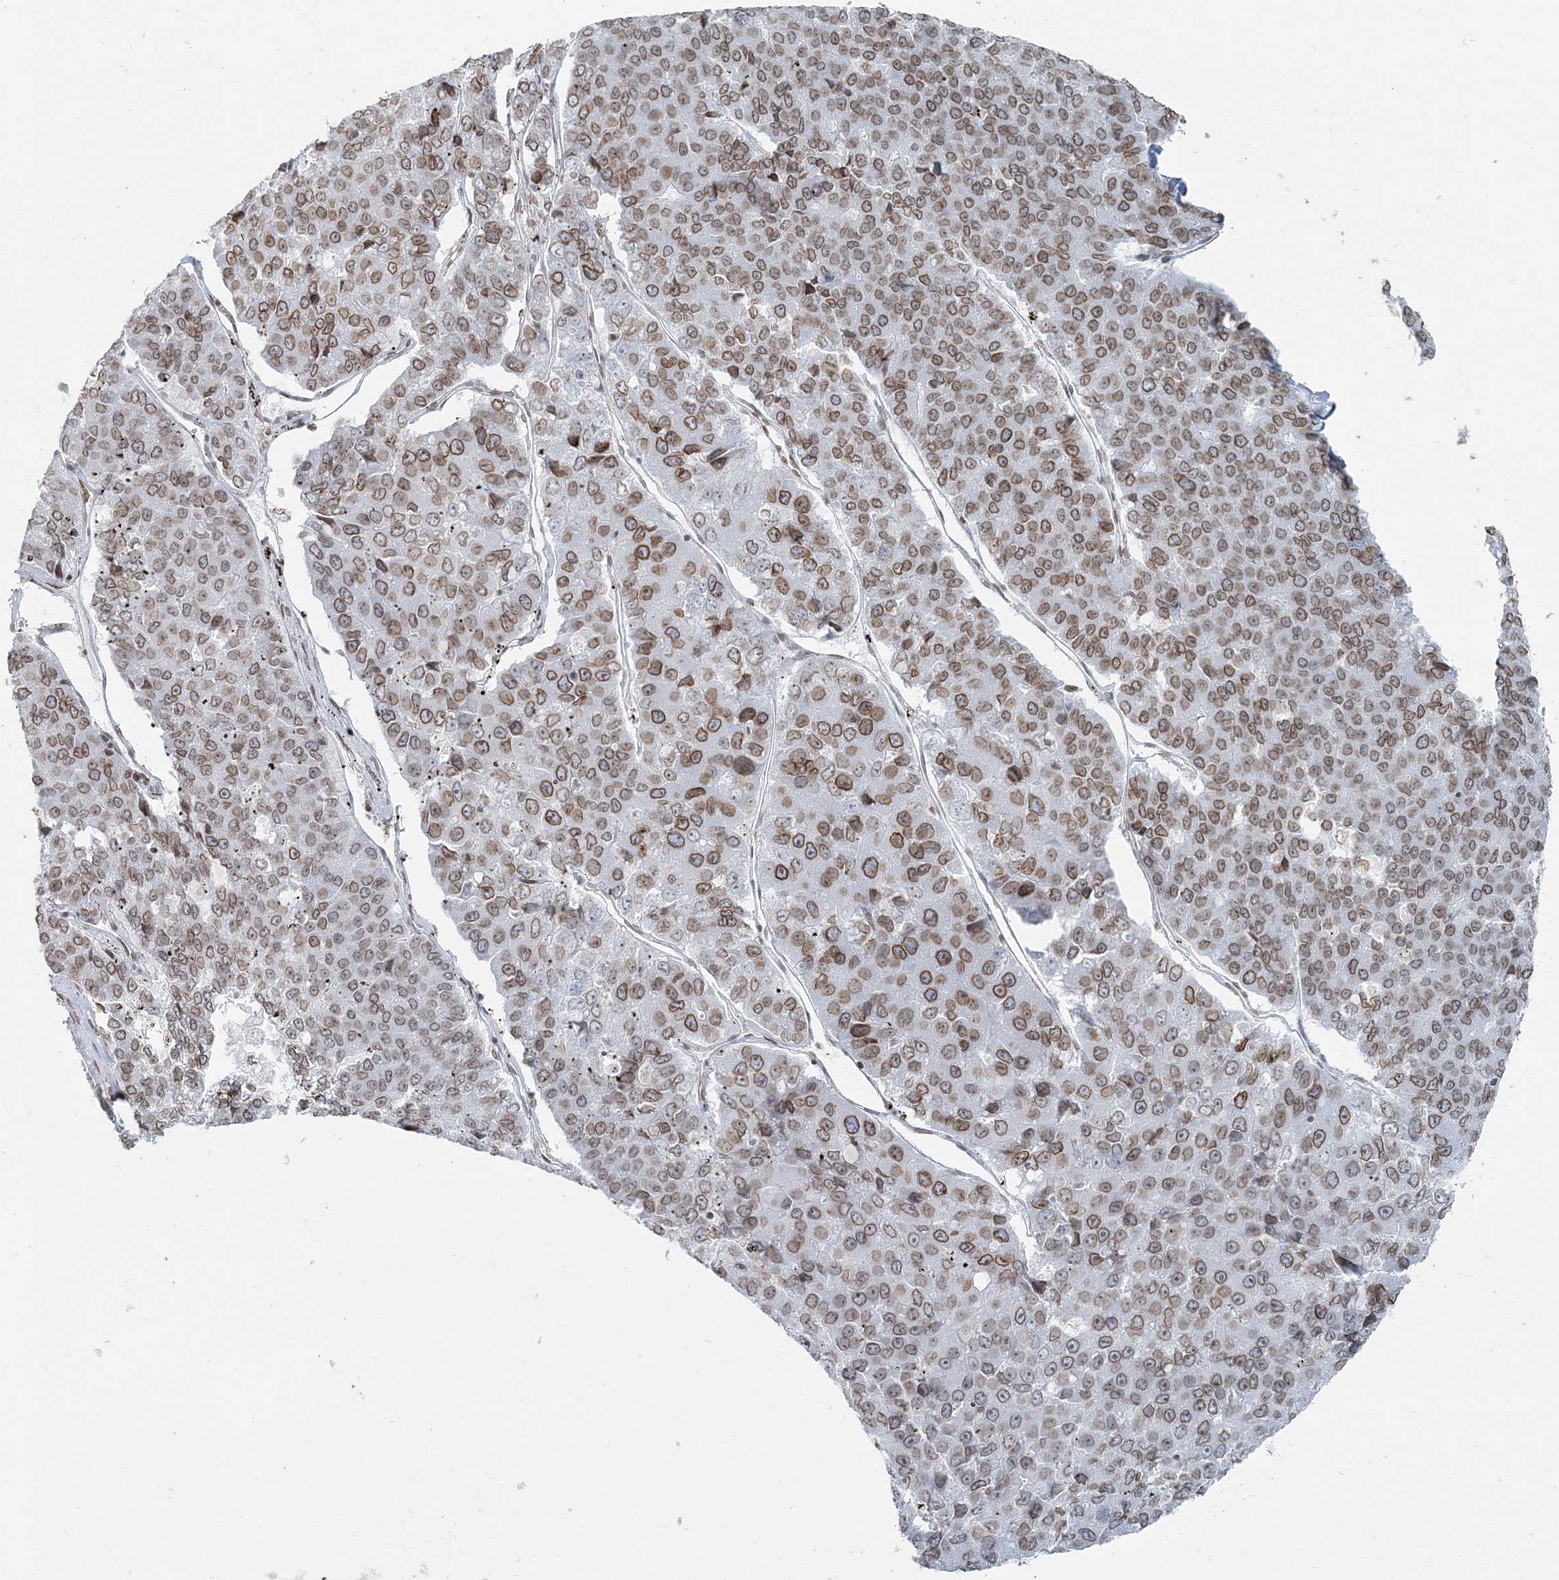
{"staining": {"intensity": "moderate", "quantity": ">75%", "location": "cytoplasmic/membranous,nuclear"}, "tissue": "pancreatic cancer", "cell_type": "Tumor cells", "image_type": "cancer", "snomed": [{"axis": "morphology", "description": "Adenocarcinoma, NOS"}, {"axis": "topography", "description": "Pancreas"}], "caption": "Protein staining by IHC displays moderate cytoplasmic/membranous and nuclear expression in approximately >75% of tumor cells in pancreatic adenocarcinoma.", "gene": "GJD4", "patient": {"sex": "male", "age": 50}}